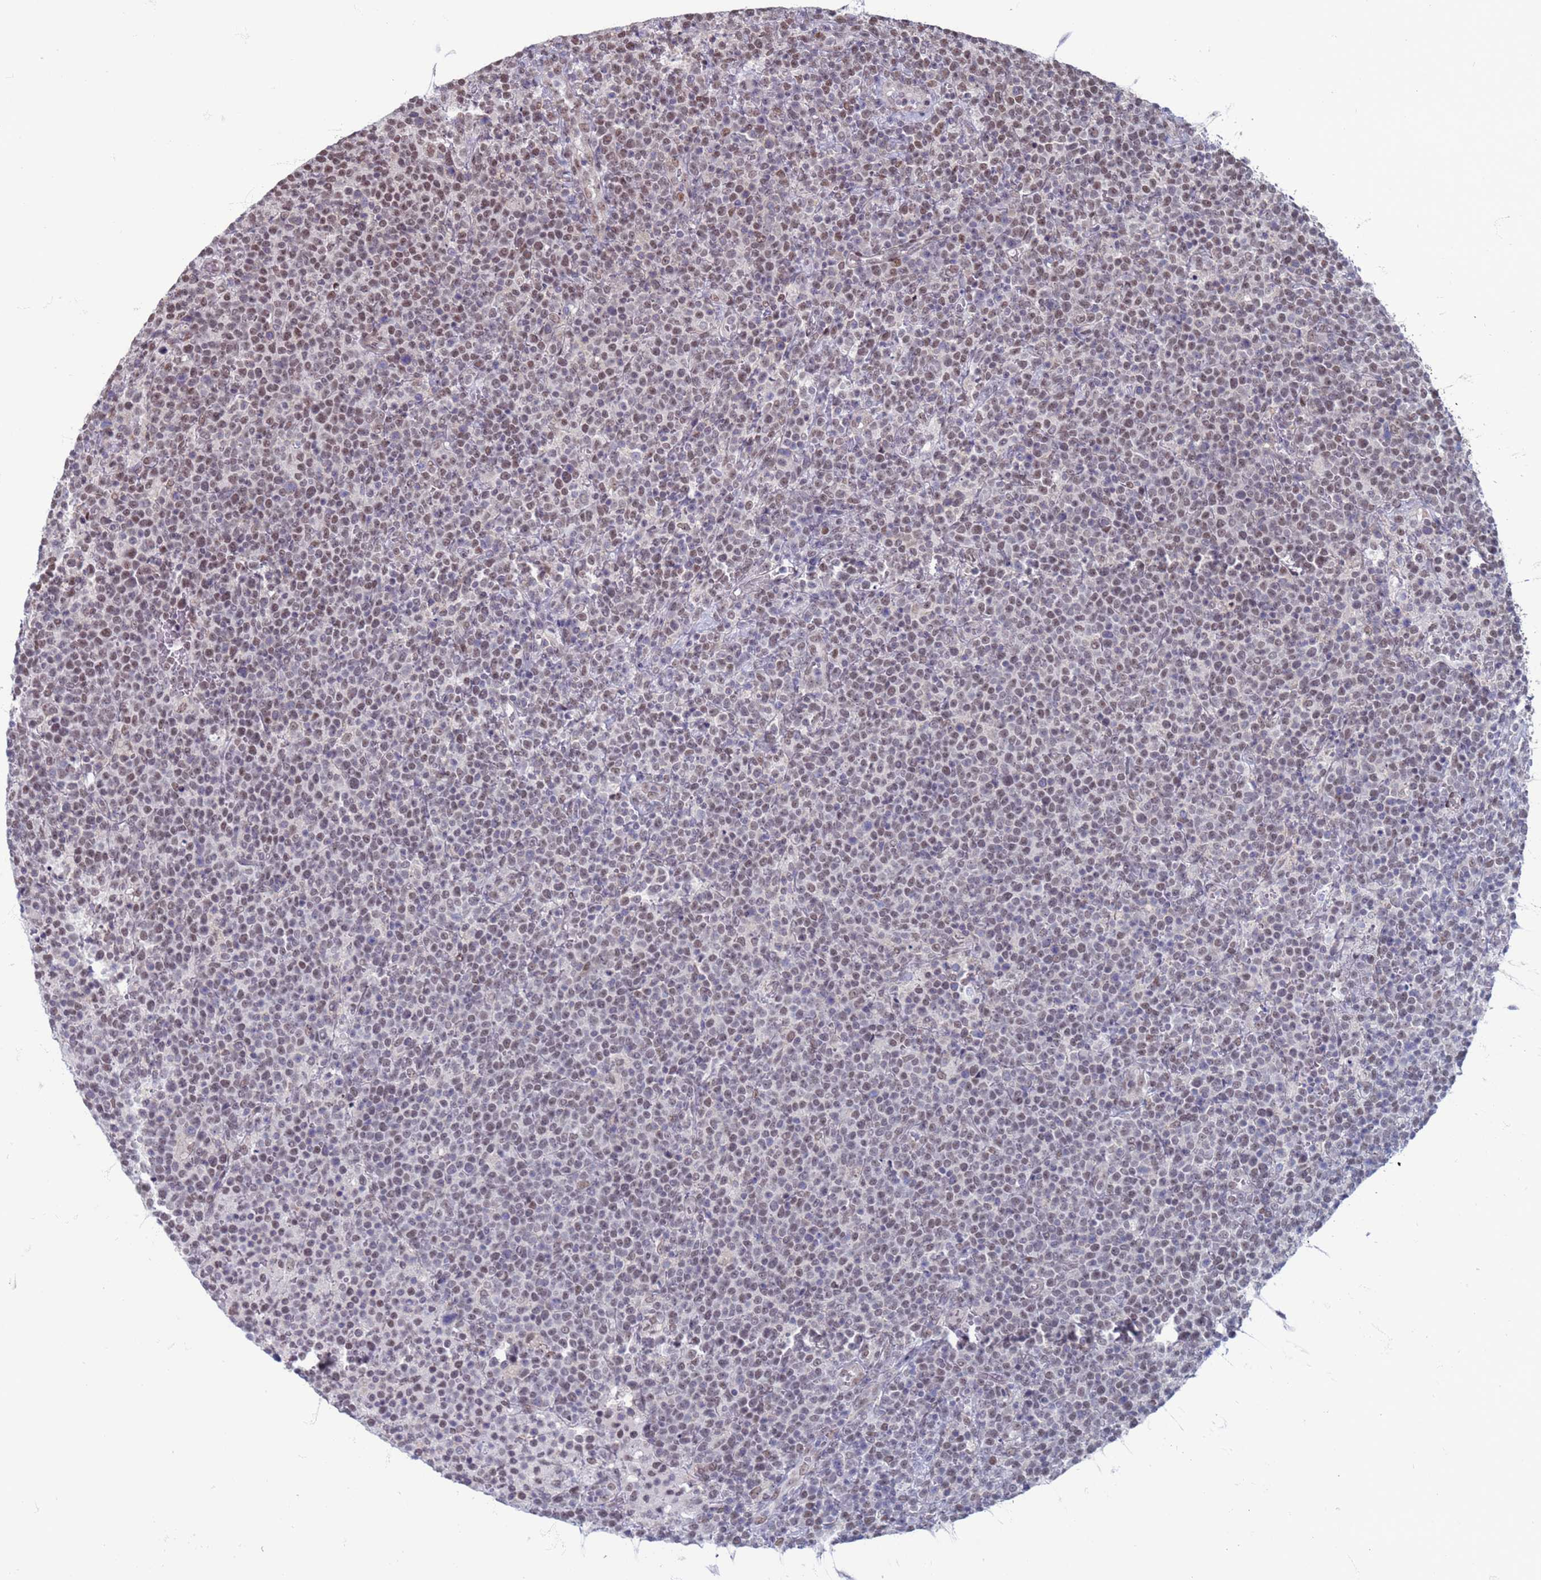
{"staining": {"intensity": "weak", "quantity": "25%-75%", "location": "nuclear"}, "tissue": "lymphoma", "cell_type": "Tumor cells", "image_type": "cancer", "snomed": [{"axis": "morphology", "description": "Malignant lymphoma, non-Hodgkin's type, High grade"}, {"axis": "topography", "description": "Lymph node"}], "caption": "Immunohistochemistry of lymphoma demonstrates low levels of weak nuclear expression in approximately 25%-75% of tumor cells.", "gene": "SAE1", "patient": {"sex": "male", "age": 61}}